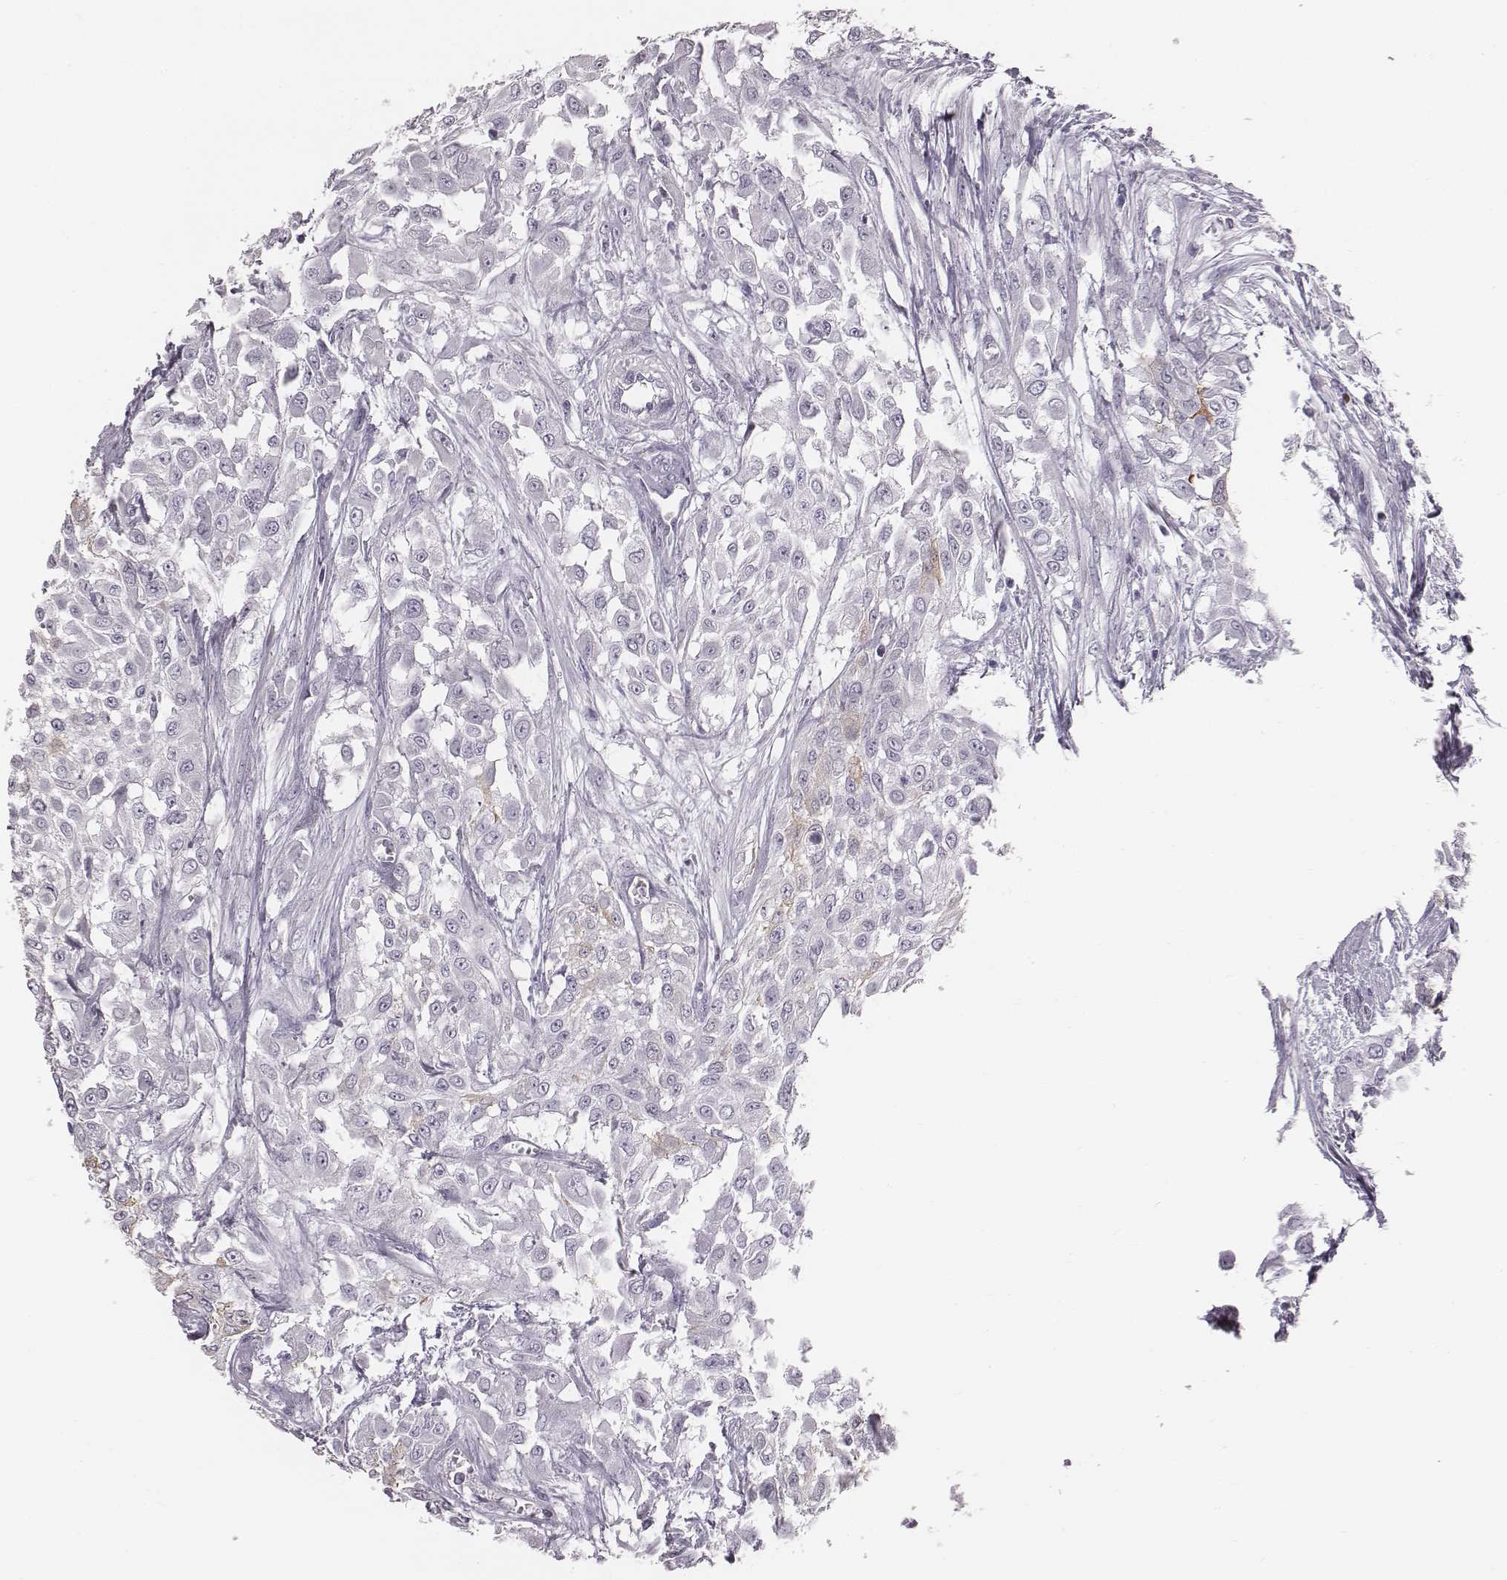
{"staining": {"intensity": "negative", "quantity": "none", "location": "none"}, "tissue": "urothelial cancer", "cell_type": "Tumor cells", "image_type": "cancer", "snomed": [{"axis": "morphology", "description": "Urothelial carcinoma, High grade"}, {"axis": "topography", "description": "Urinary bladder"}], "caption": "DAB immunohistochemical staining of human urothelial carcinoma (high-grade) exhibits no significant positivity in tumor cells.", "gene": "C6orf58", "patient": {"sex": "male", "age": 57}}